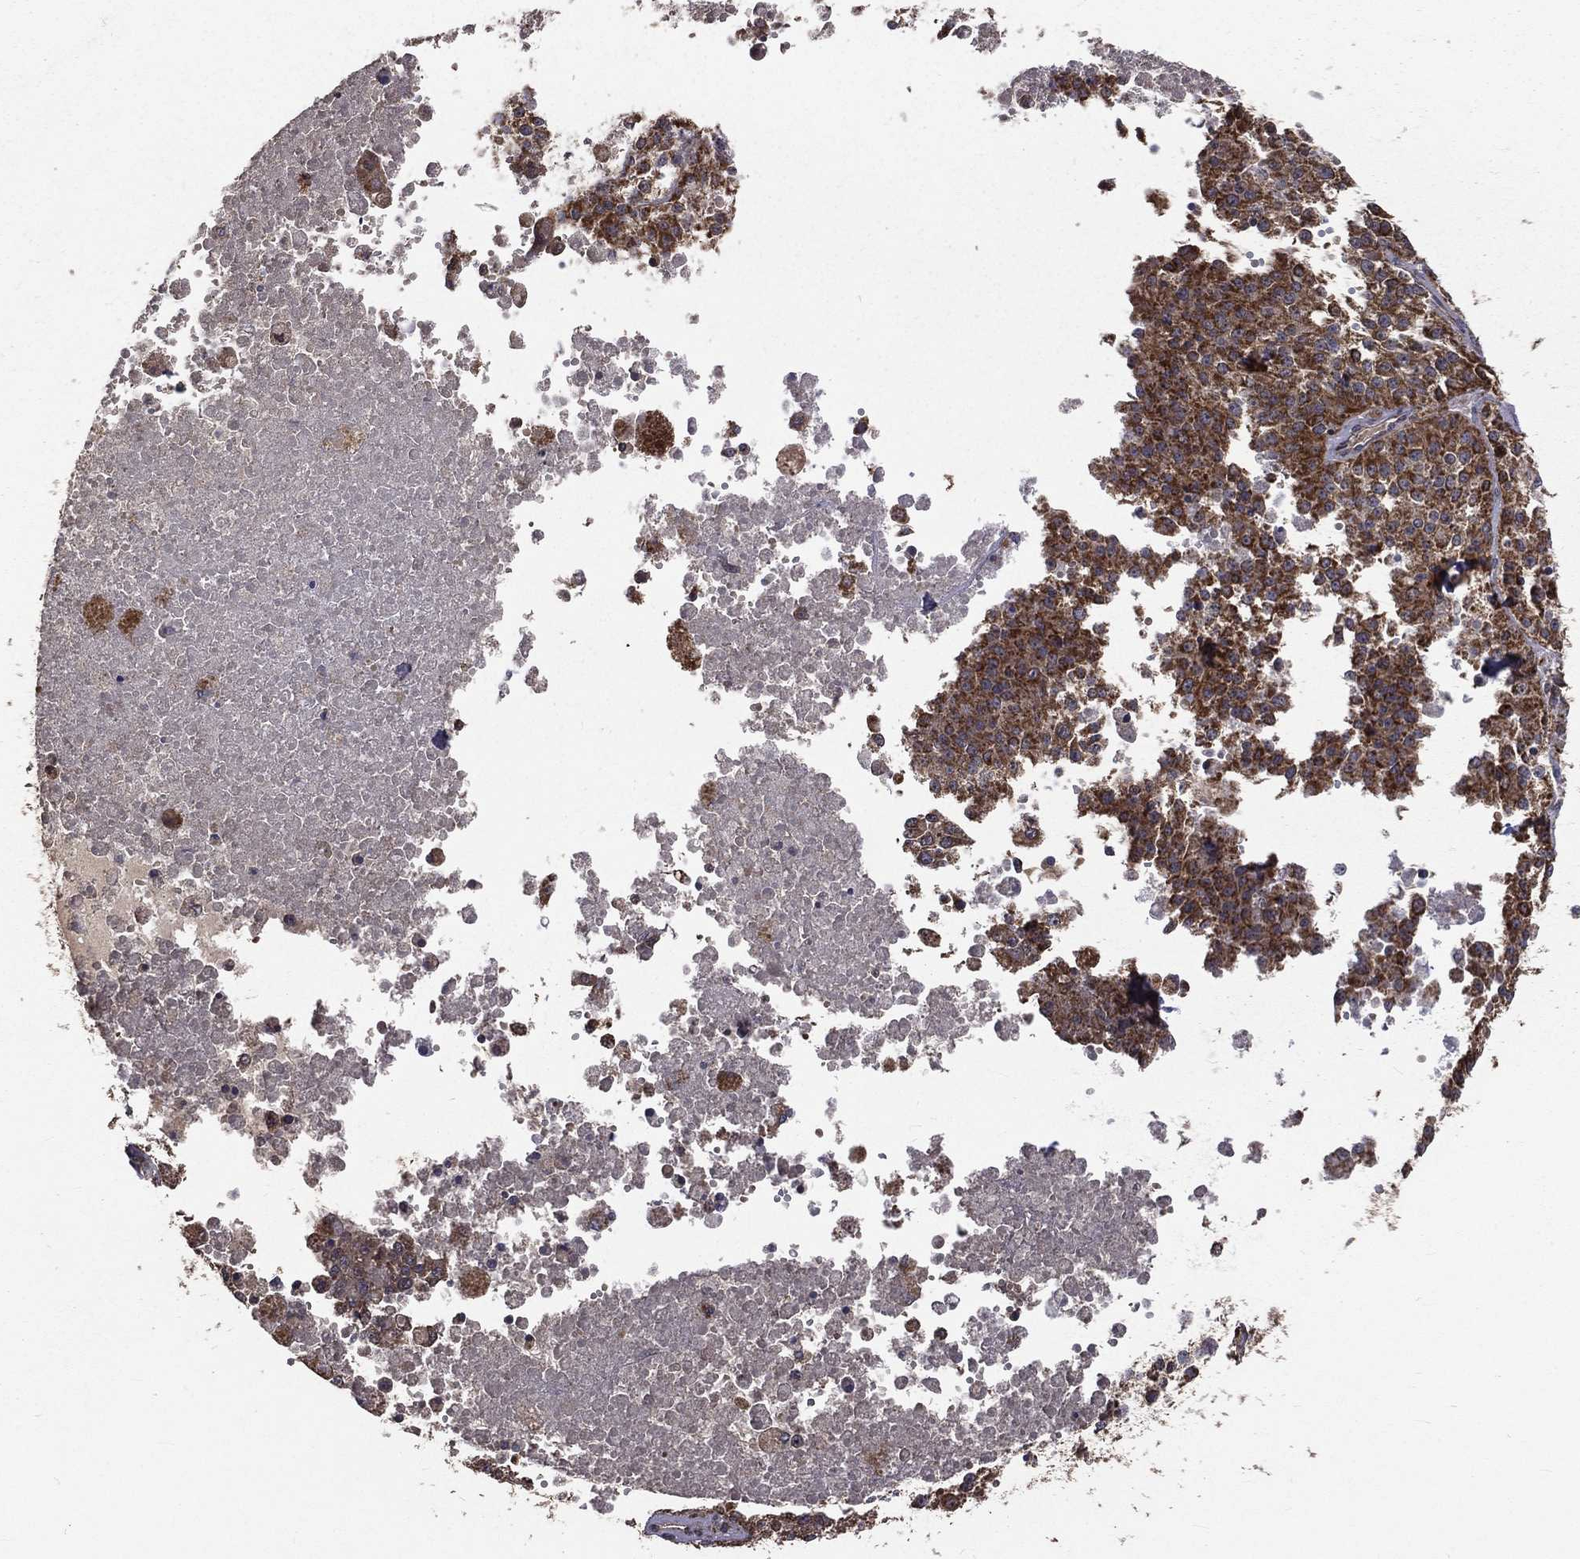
{"staining": {"intensity": "moderate", "quantity": ">75%", "location": "cytoplasmic/membranous"}, "tissue": "melanoma", "cell_type": "Tumor cells", "image_type": "cancer", "snomed": [{"axis": "morphology", "description": "Malignant melanoma, Metastatic site"}, {"axis": "topography", "description": "Lymph node"}], "caption": "This is an image of immunohistochemistry (IHC) staining of malignant melanoma (metastatic site), which shows moderate expression in the cytoplasmic/membranous of tumor cells.", "gene": "MRPL46", "patient": {"sex": "female", "age": 64}}